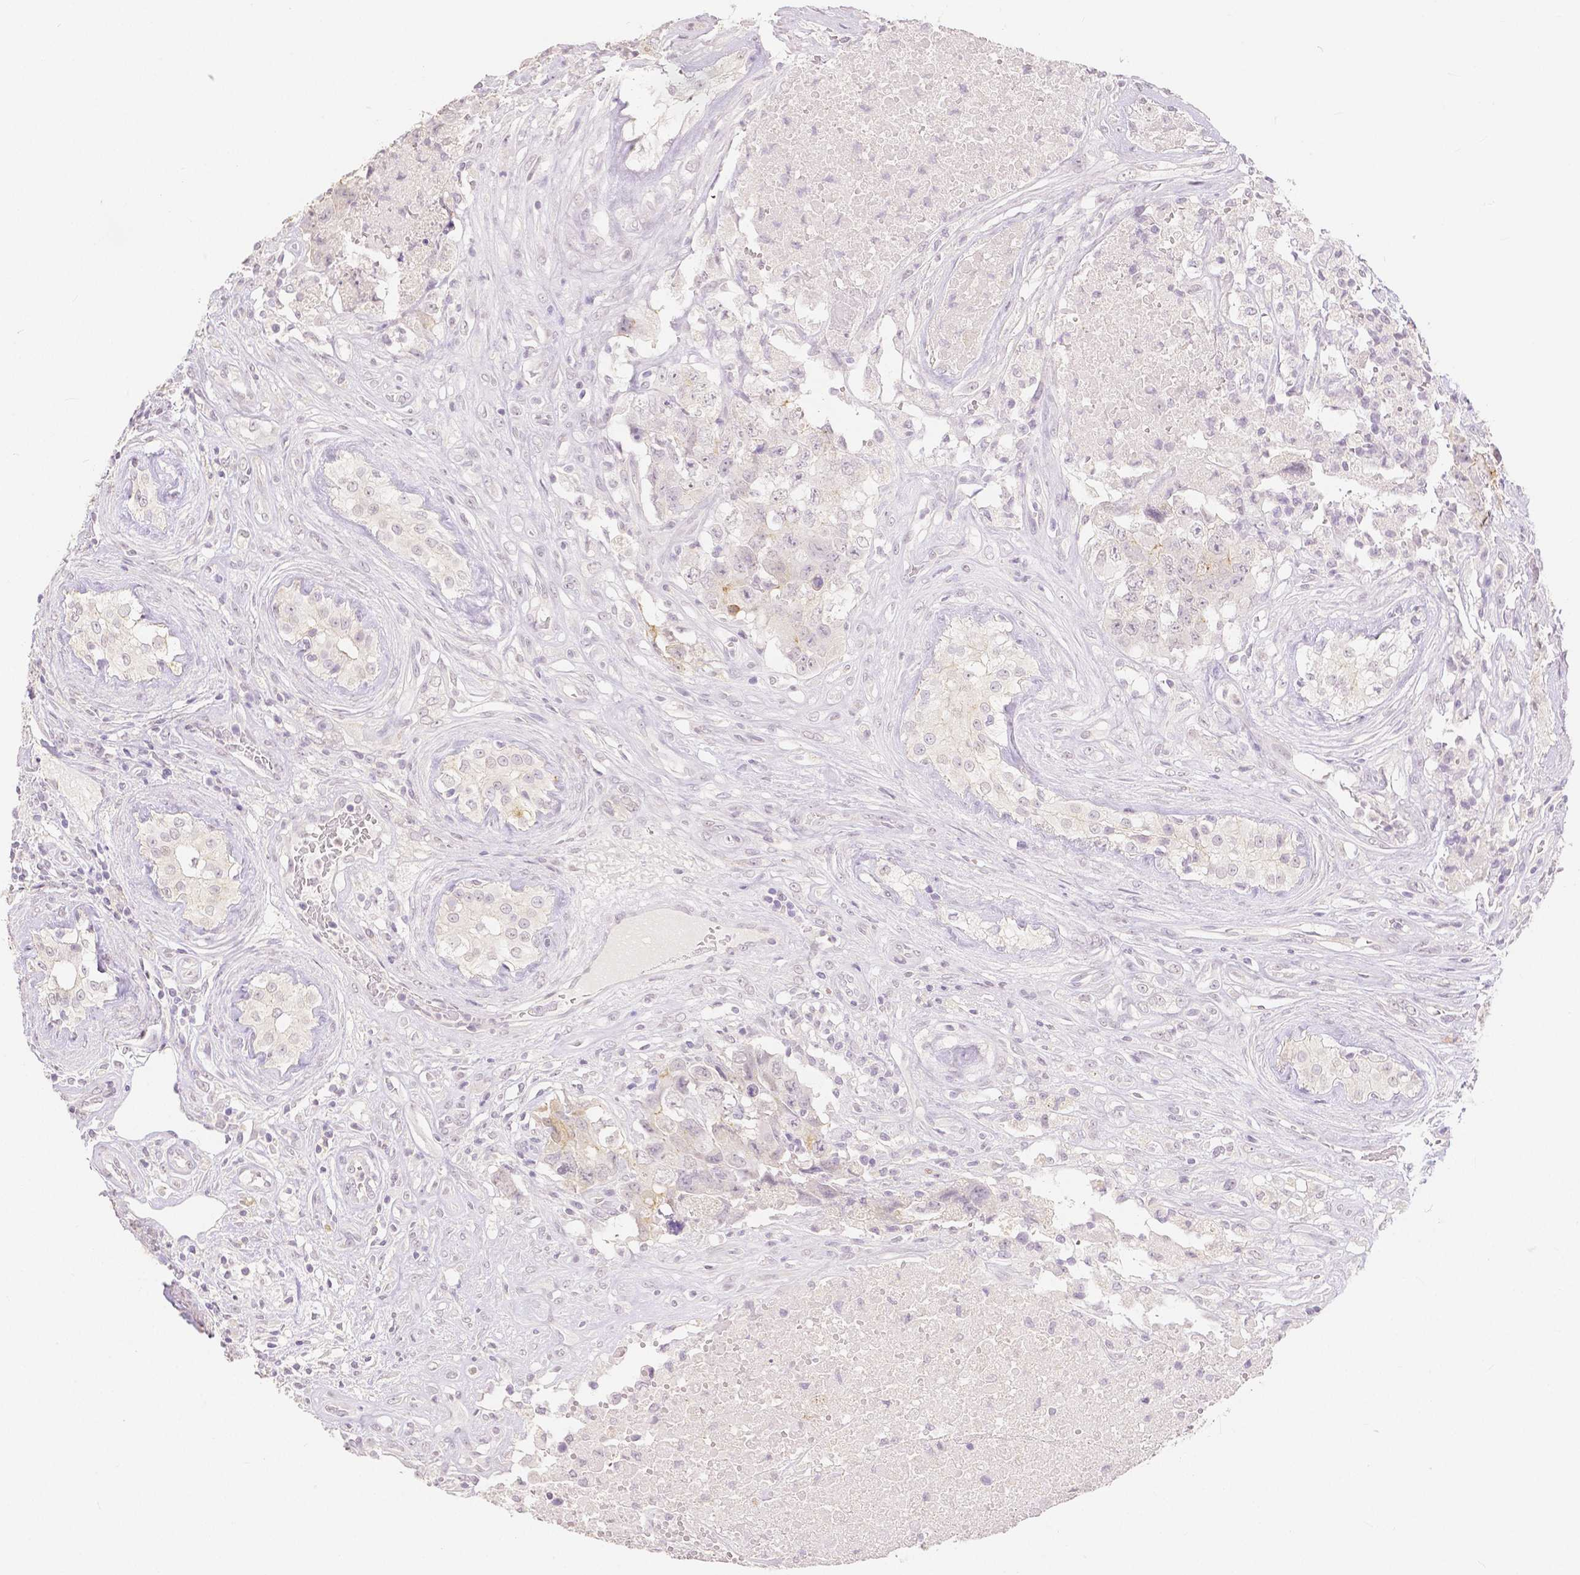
{"staining": {"intensity": "moderate", "quantity": "<25%", "location": "cytoplasmic/membranous"}, "tissue": "testis cancer", "cell_type": "Tumor cells", "image_type": "cancer", "snomed": [{"axis": "morphology", "description": "Carcinoma, Embryonal, NOS"}, {"axis": "topography", "description": "Testis"}], "caption": "The image displays a brown stain indicating the presence of a protein in the cytoplasmic/membranous of tumor cells in testis cancer (embryonal carcinoma).", "gene": "OCLN", "patient": {"sex": "male", "age": 24}}